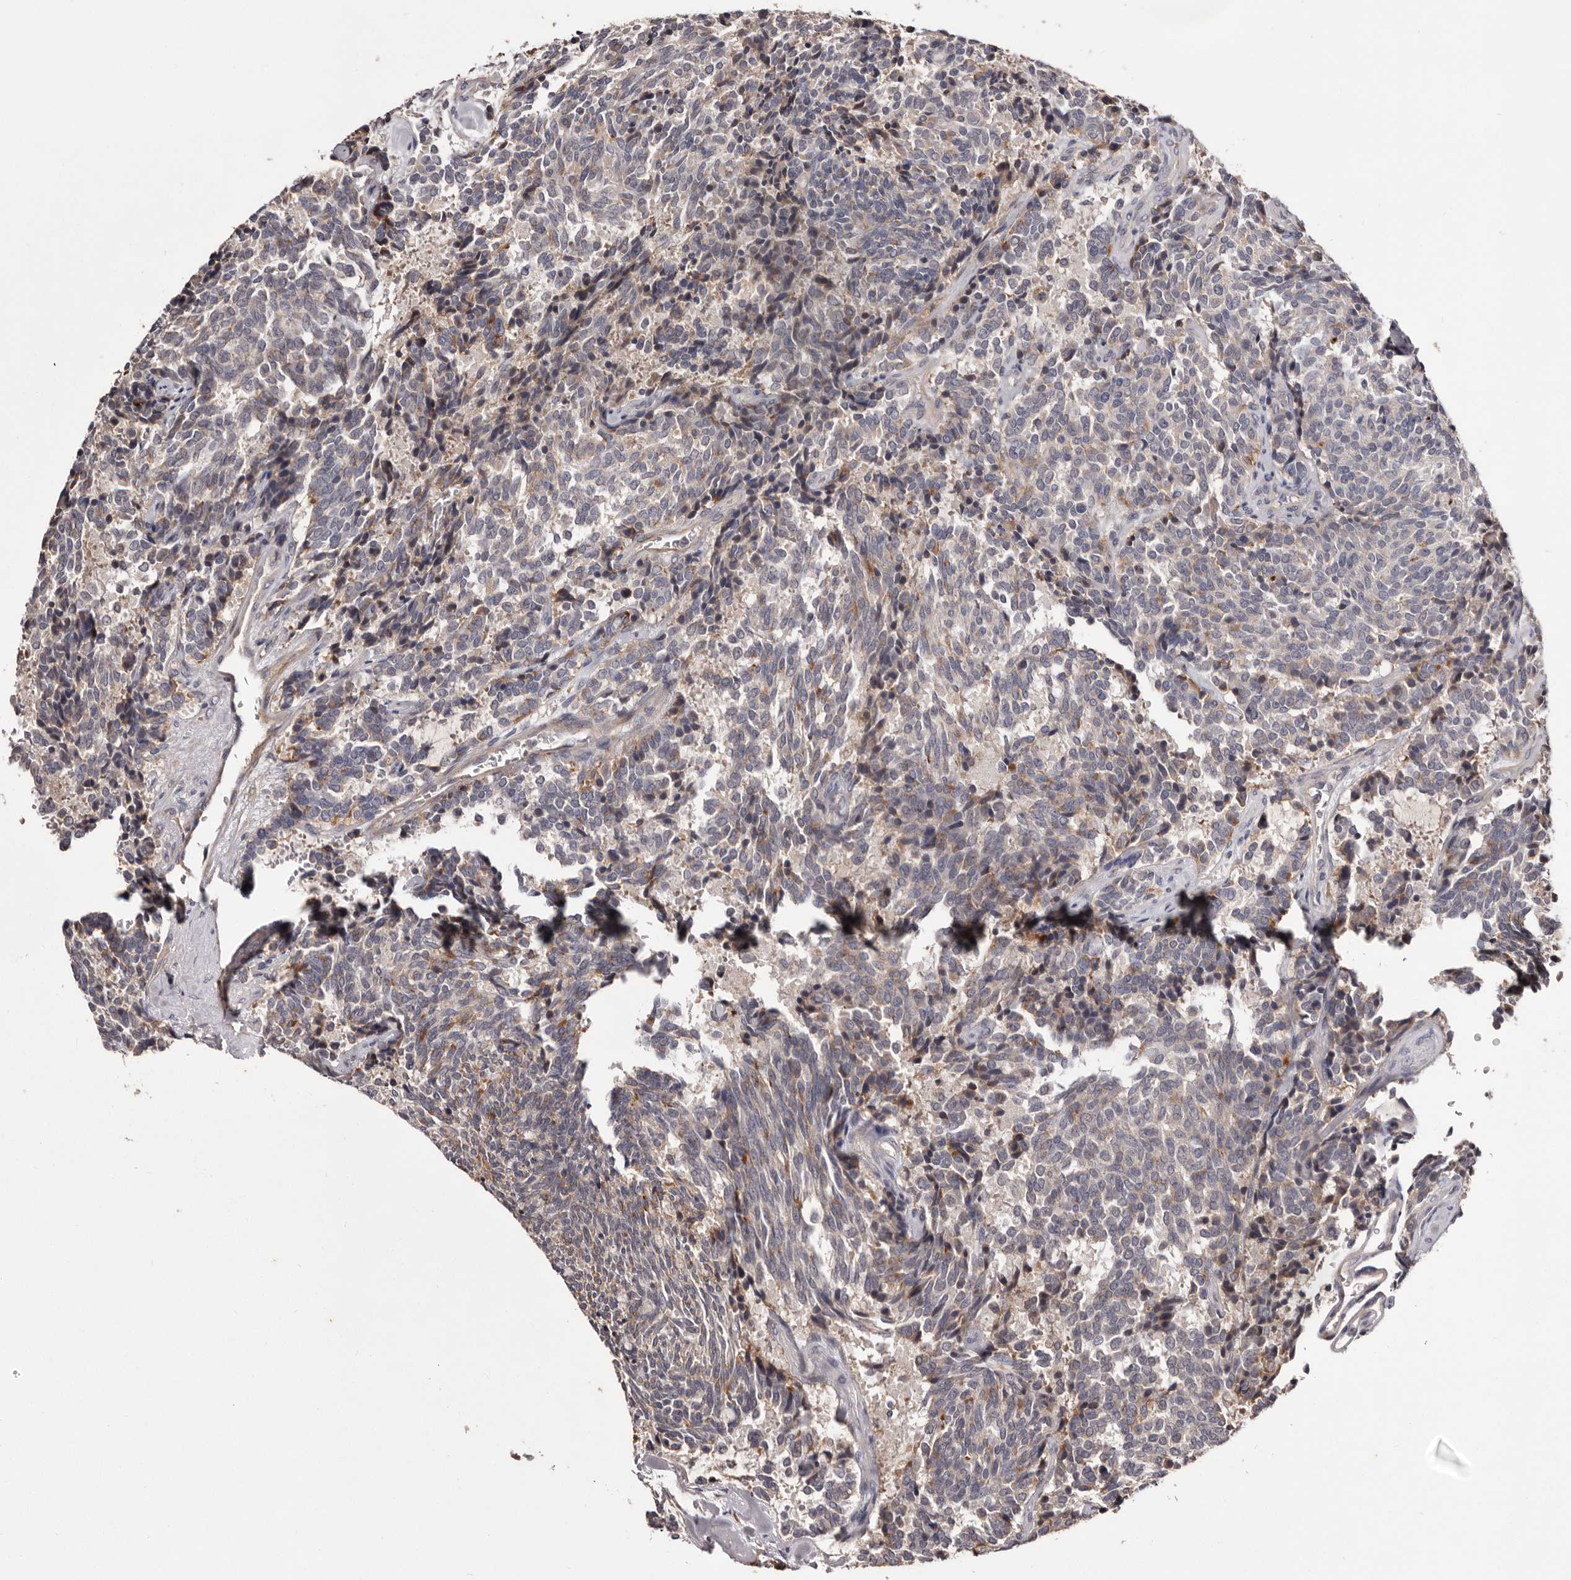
{"staining": {"intensity": "weak", "quantity": "<25%", "location": "cytoplasmic/membranous"}, "tissue": "carcinoid", "cell_type": "Tumor cells", "image_type": "cancer", "snomed": [{"axis": "morphology", "description": "Carcinoid, malignant, NOS"}, {"axis": "topography", "description": "Pancreas"}], "caption": "Tumor cells are negative for protein expression in human carcinoid.", "gene": "CYP1B1", "patient": {"sex": "female", "age": 54}}